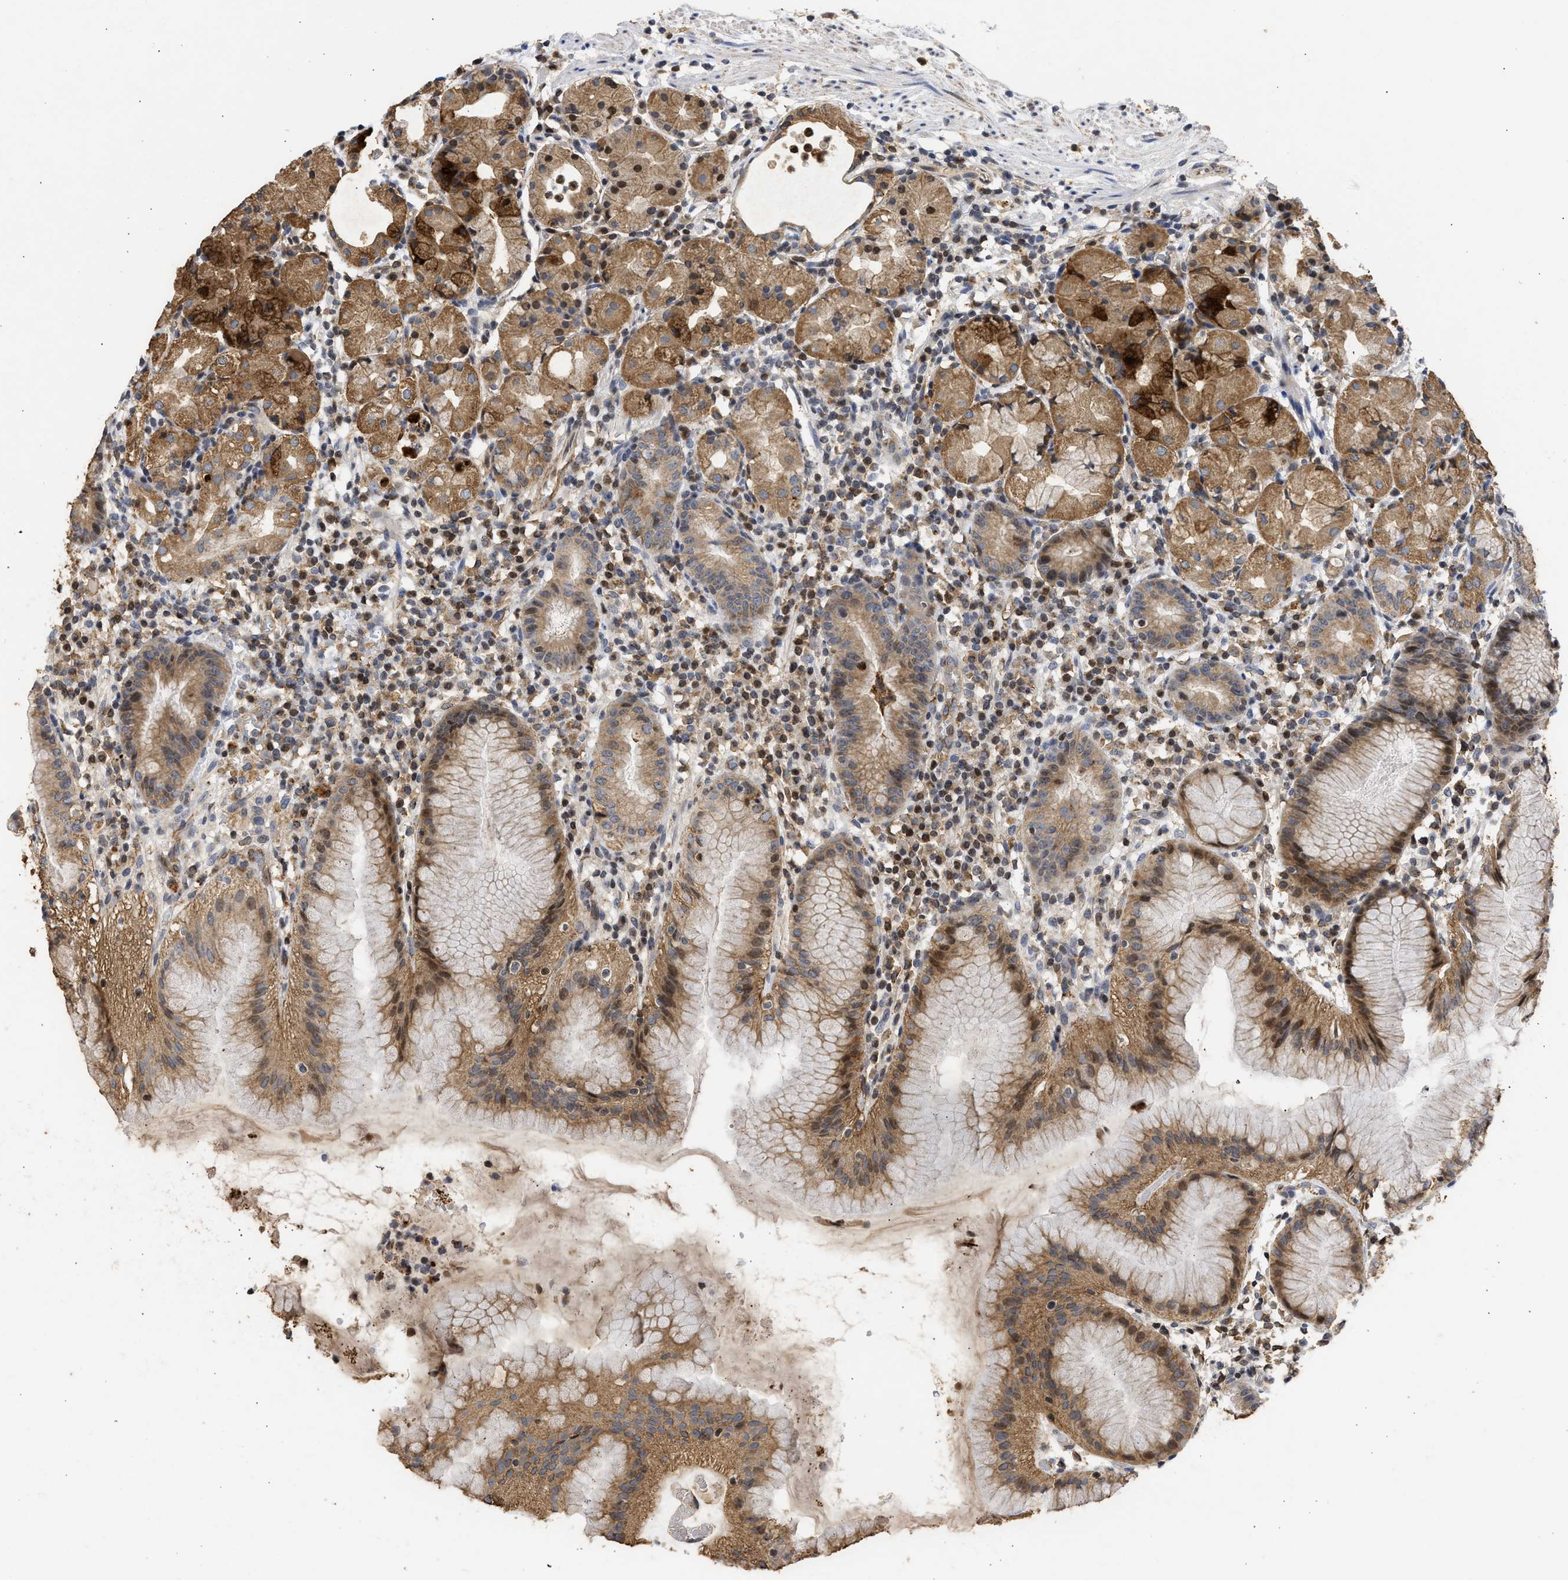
{"staining": {"intensity": "moderate", "quantity": ">75%", "location": "cytoplasmic/membranous,nuclear"}, "tissue": "stomach", "cell_type": "Glandular cells", "image_type": "normal", "snomed": [{"axis": "morphology", "description": "Normal tissue, NOS"}, {"axis": "topography", "description": "Stomach"}, {"axis": "topography", "description": "Stomach, lower"}], "caption": "Immunohistochemical staining of unremarkable stomach displays moderate cytoplasmic/membranous,nuclear protein staining in approximately >75% of glandular cells.", "gene": "ENSG00000142539", "patient": {"sex": "female", "age": 75}}